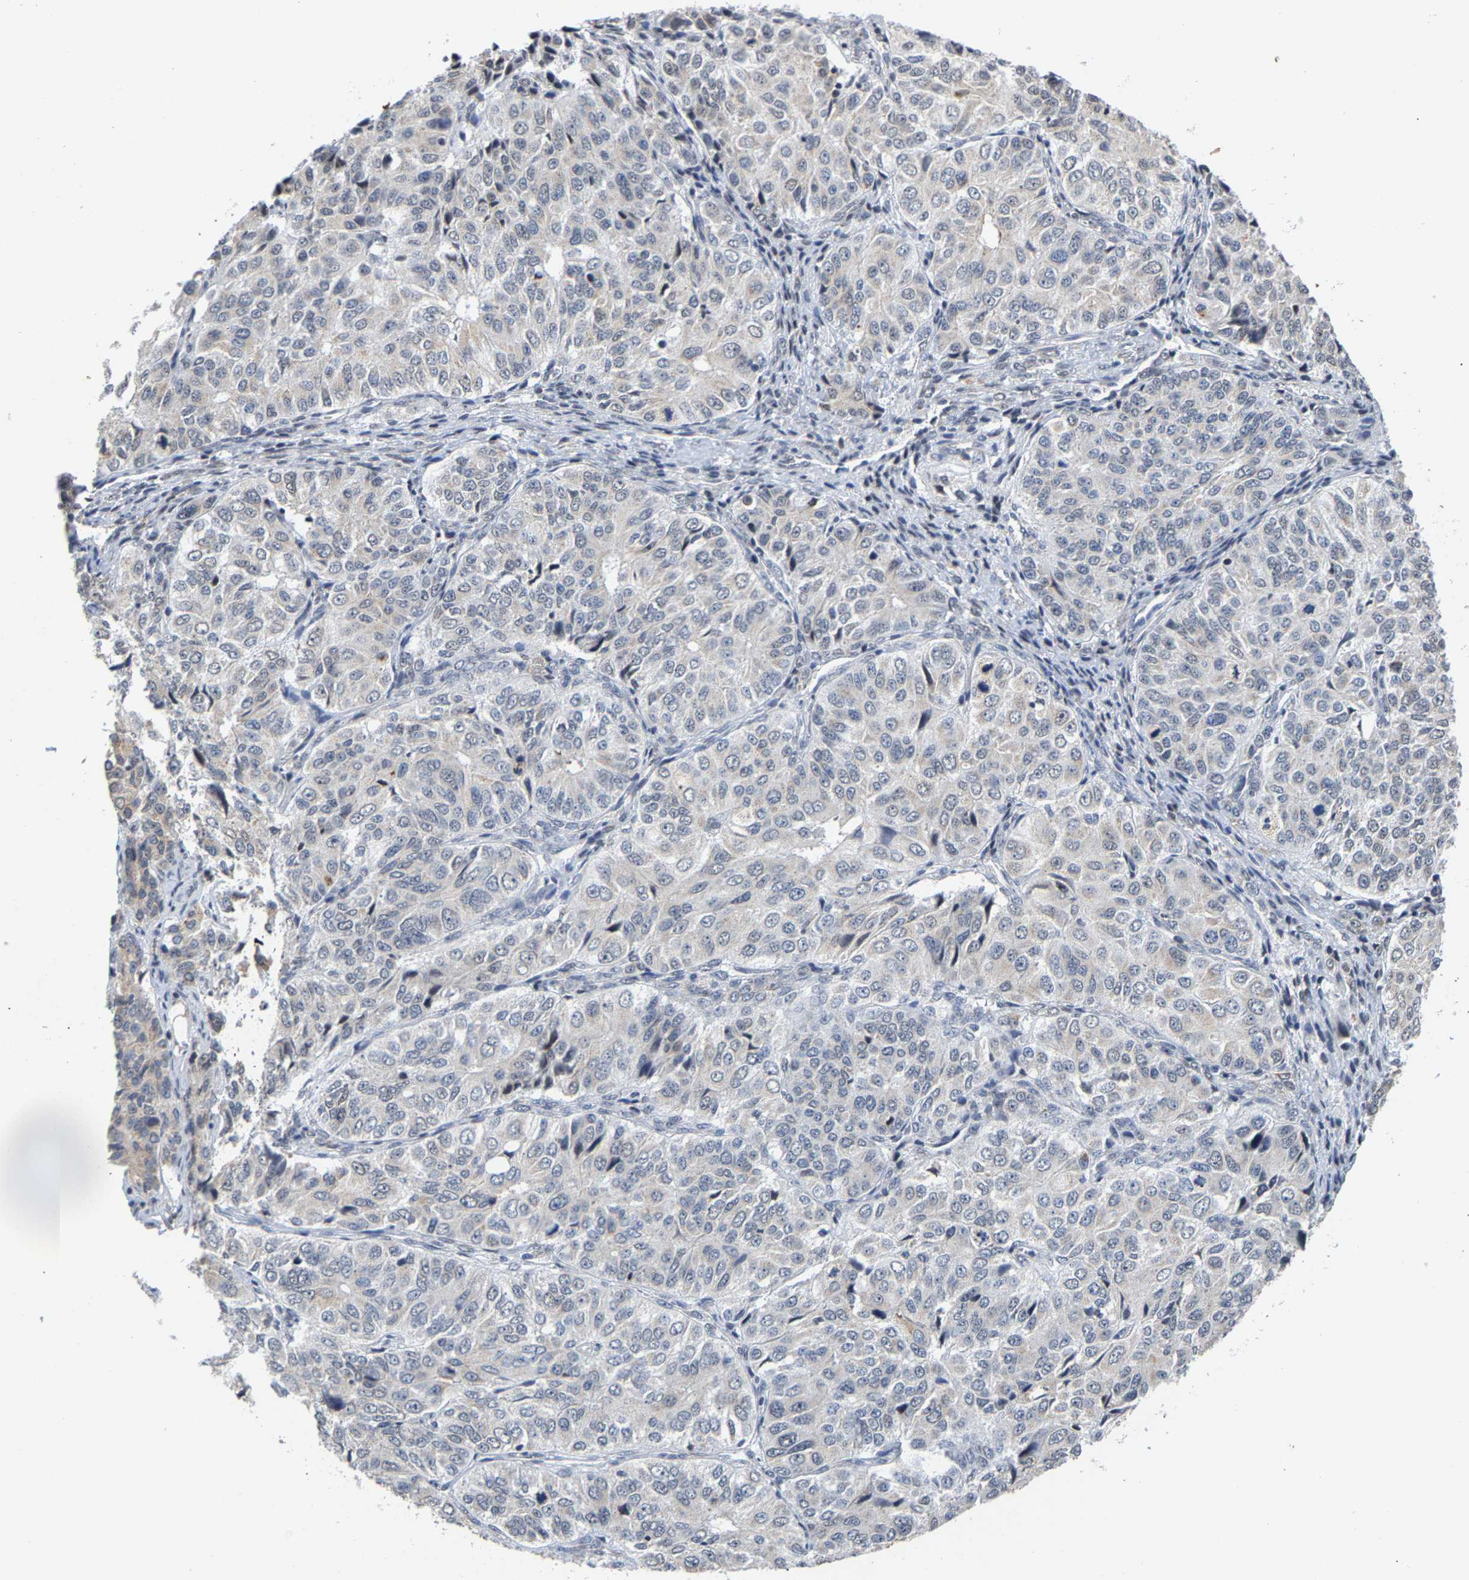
{"staining": {"intensity": "negative", "quantity": "none", "location": "none"}, "tissue": "ovarian cancer", "cell_type": "Tumor cells", "image_type": "cancer", "snomed": [{"axis": "morphology", "description": "Carcinoma, endometroid"}, {"axis": "topography", "description": "Ovary"}], "caption": "This is an immunohistochemistry micrograph of human endometroid carcinoma (ovarian). There is no positivity in tumor cells.", "gene": "PCNT", "patient": {"sex": "female", "age": 51}}